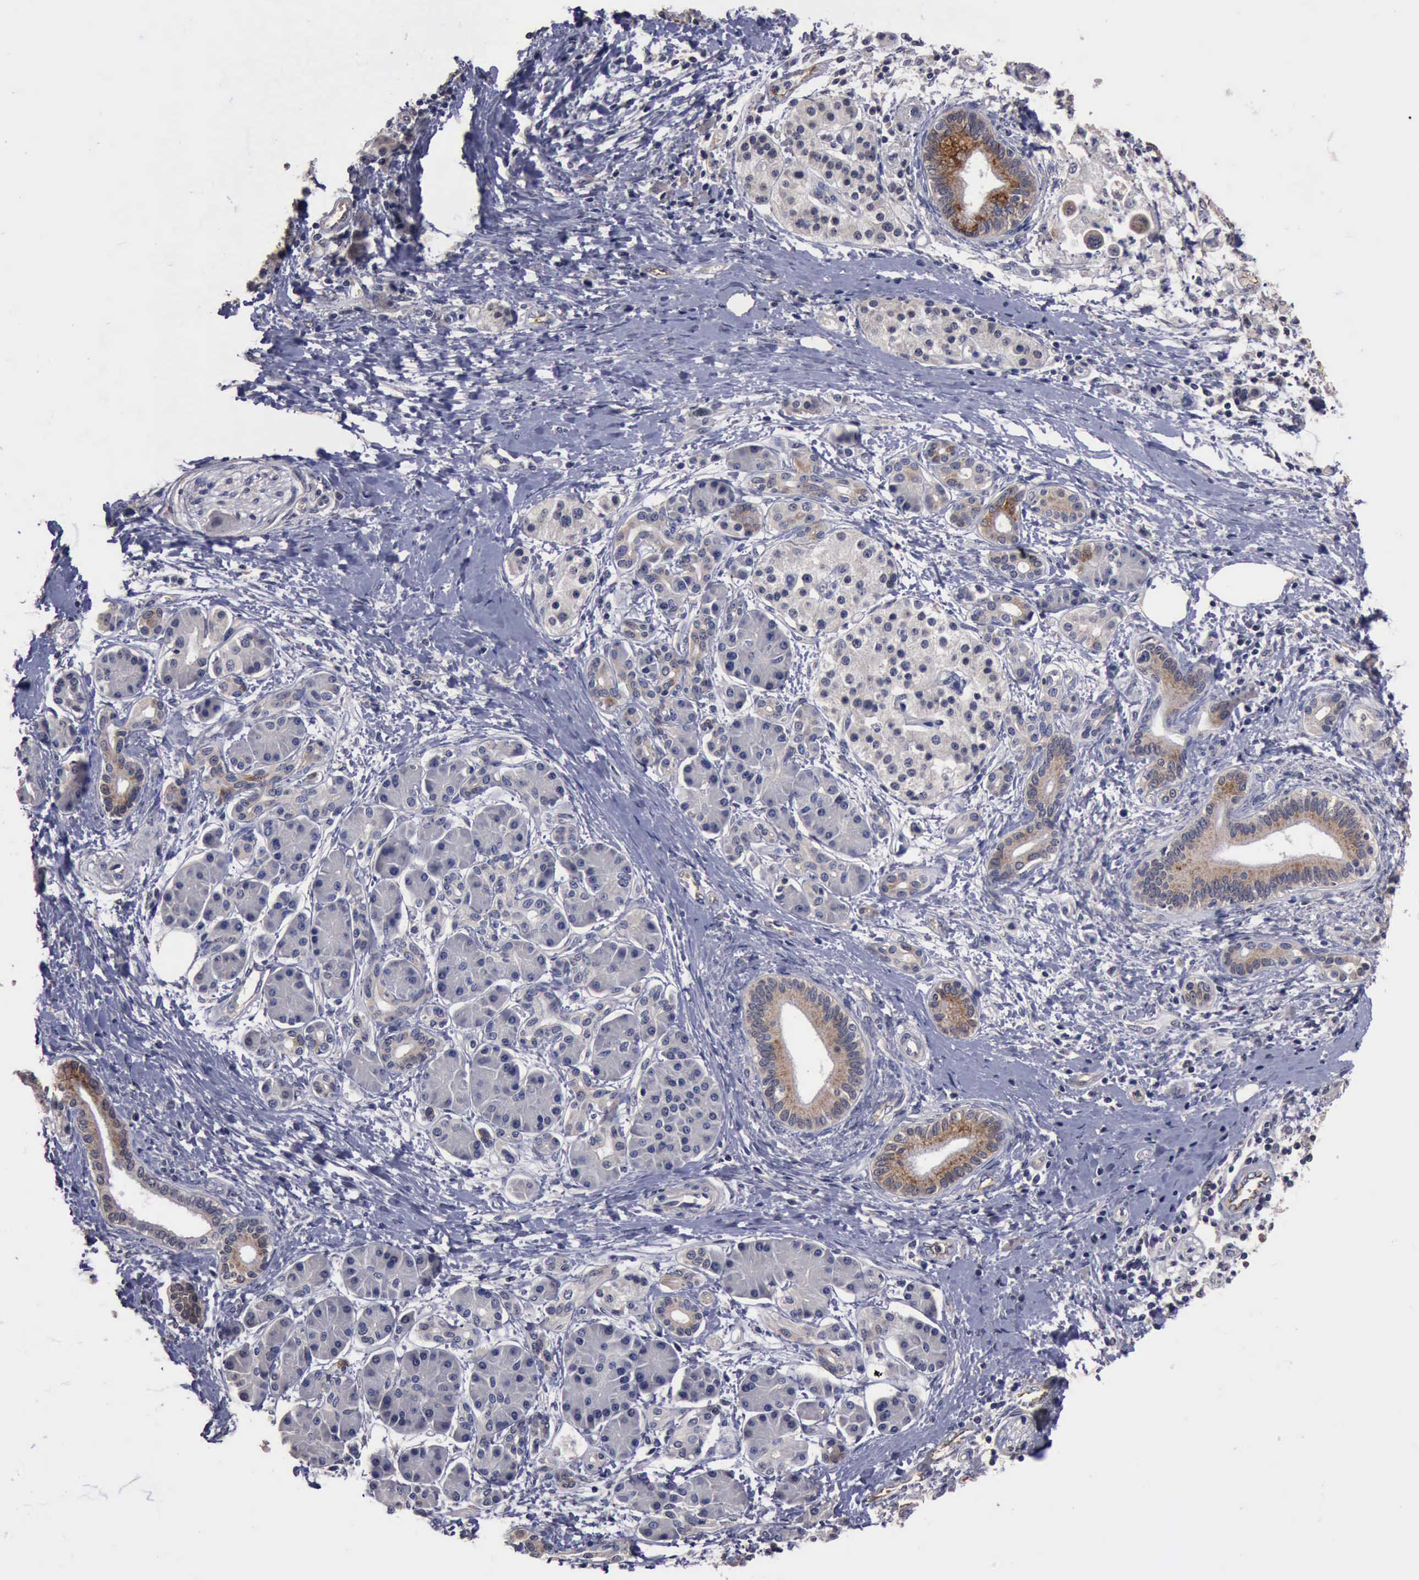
{"staining": {"intensity": "negative", "quantity": "none", "location": "none"}, "tissue": "pancreatic cancer", "cell_type": "Tumor cells", "image_type": "cancer", "snomed": [{"axis": "morphology", "description": "Adenocarcinoma, NOS"}, {"axis": "topography", "description": "Pancreas"}], "caption": "Tumor cells are negative for brown protein staining in pancreatic adenocarcinoma.", "gene": "CRKL", "patient": {"sex": "female", "age": 66}}